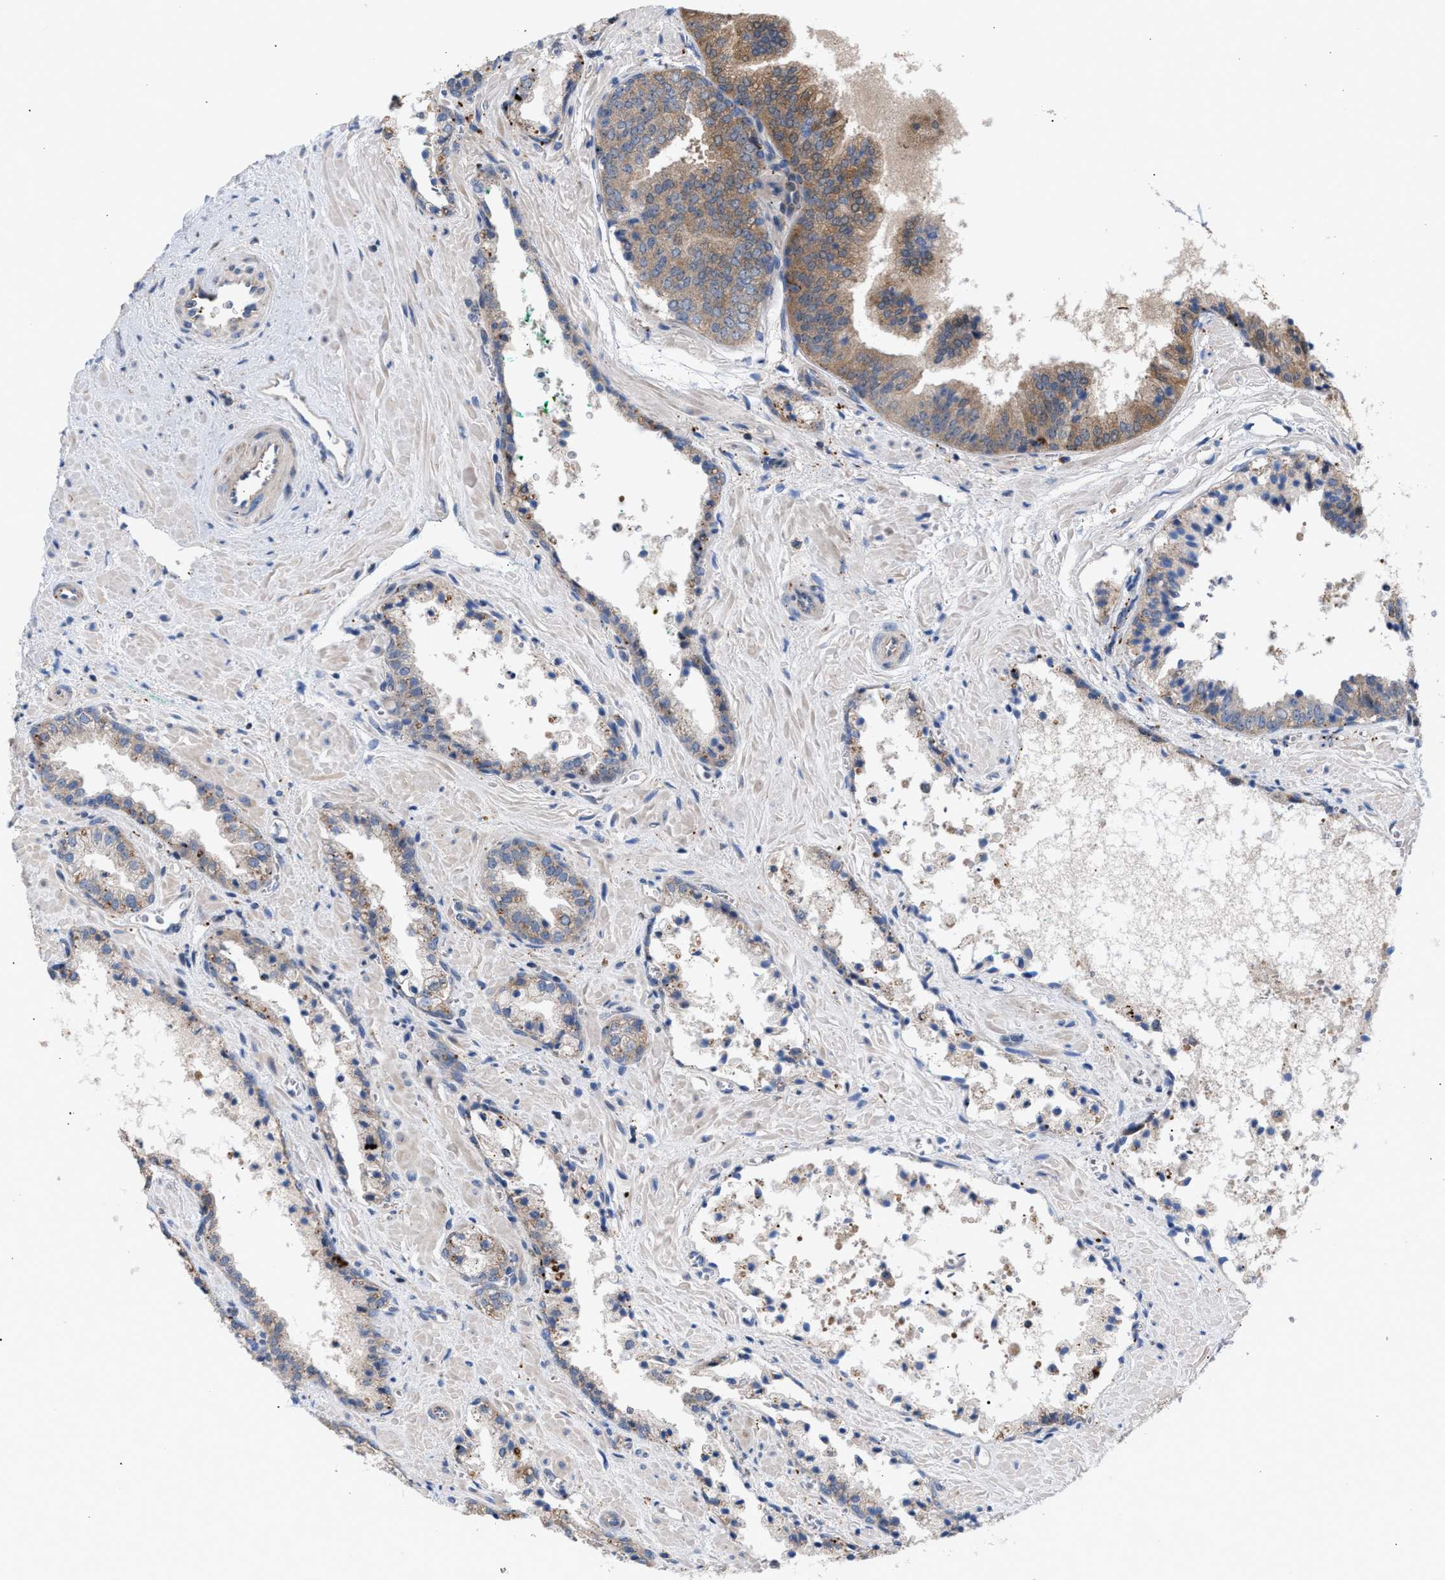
{"staining": {"intensity": "weak", "quantity": "<25%", "location": "cytoplasmic/membranous"}, "tissue": "prostate cancer", "cell_type": "Tumor cells", "image_type": "cancer", "snomed": [{"axis": "morphology", "description": "Adenocarcinoma, Low grade"}, {"axis": "topography", "description": "Prostate"}], "caption": "A high-resolution image shows IHC staining of prostate cancer, which shows no significant expression in tumor cells. The staining was performed using DAB to visualize the protein expression in brown, while the nuclei were stained in blue with hematoxylin (Magnification: 20x).", "gene": "MBTD1", "patient": {"sex": "male", "age": 71}}